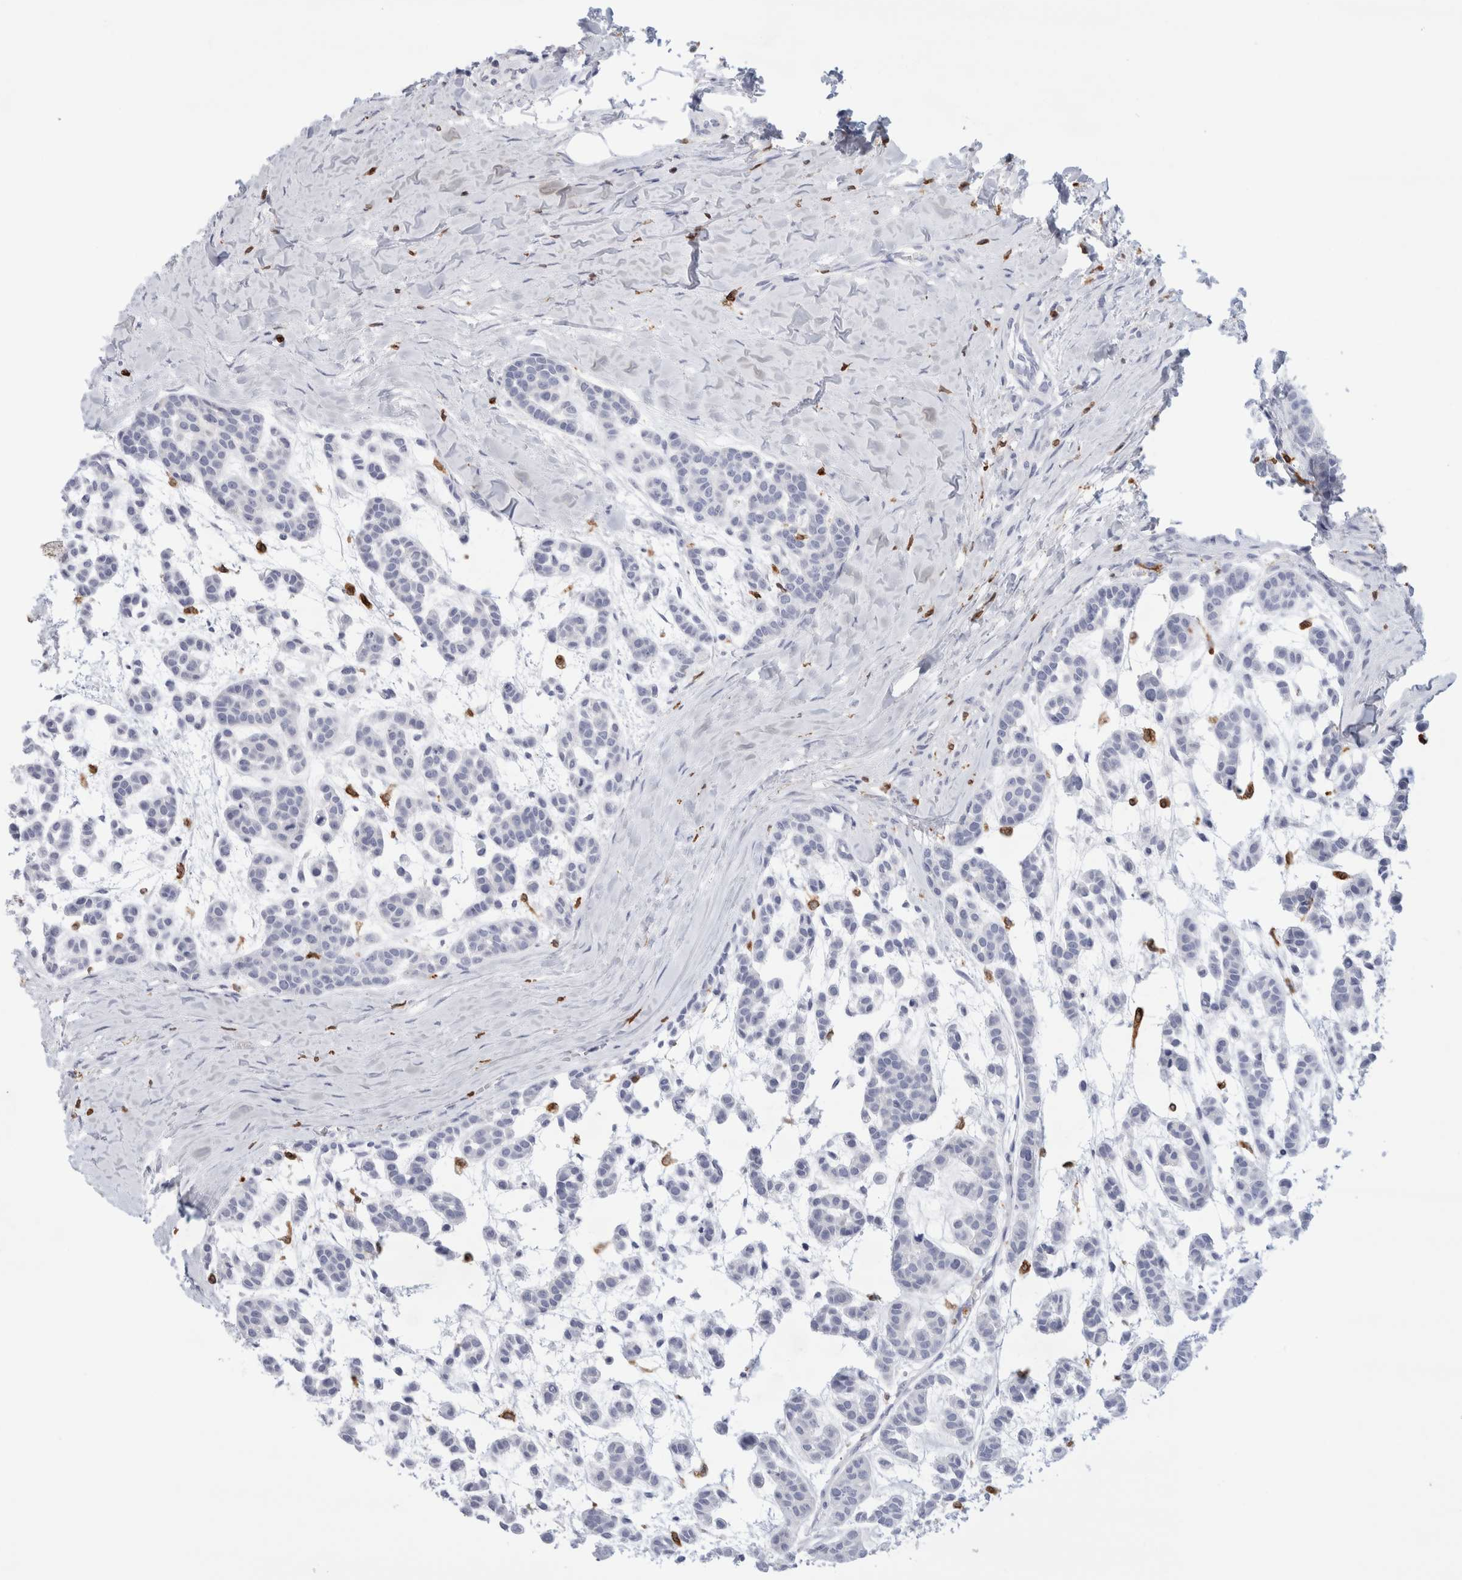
{"staining": {"intensity": "negative", "quantity": "none", "location": "none"}, "tissue": "head and neck cancer", "cell_type": "Tumor cells", "image_type": "cancer", "snomed": [{"axis": "morphology", "description": "Adenocarcinoma, NOS"}, {"axis": "morphology", "description": "Adenoma, NOS"}, {"axis": "topography", "description": "Head-Neck"}], "caption": "A photomicrograph of head and neck cancer (adenocarcinoma) stained for a protein demonstrates no brown staining in tumor cells.", "gene": "ALOX5AP", "patient": {"sex": "female", "age": 55}}